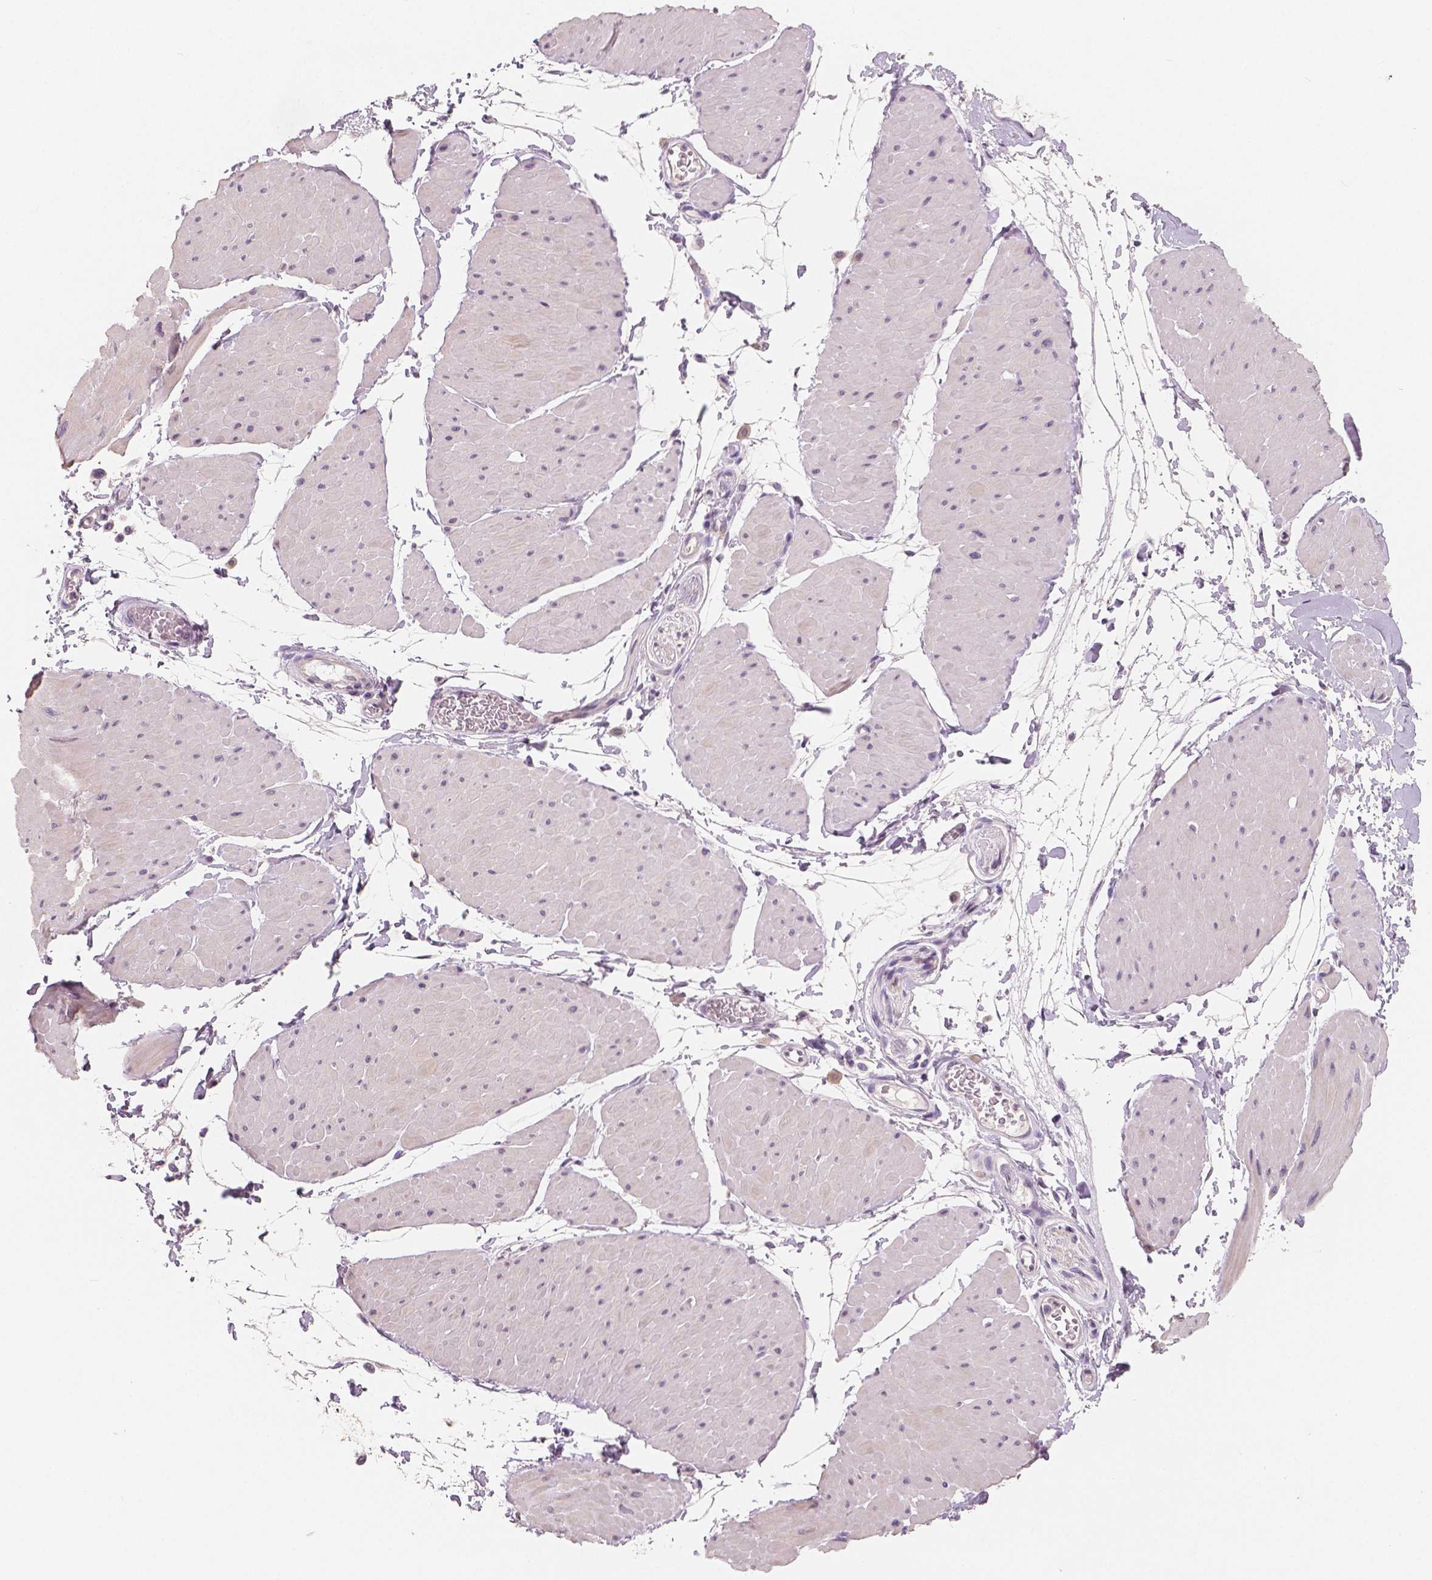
{"staining": {"intensity": "negative", "quantity": "none", "location": "none"}, "tissue": "adipose tissue", "cell_type": "Adipocytes", "image_type": "normal", "snomed": [{"axis": "morphology", "description": "Normal tissue, NOS"}, {"axis": "topography", "description": "Smooth muscle"}, {"axis": "topography", "description": "Peripheral nerve tissue"}], "caption": "Photomicrograph shows no protein expression in adipocytes of unremarkable adipose tissue.", "gene": "NECAB1", "patient": {"sex": "male", "age": 58}}